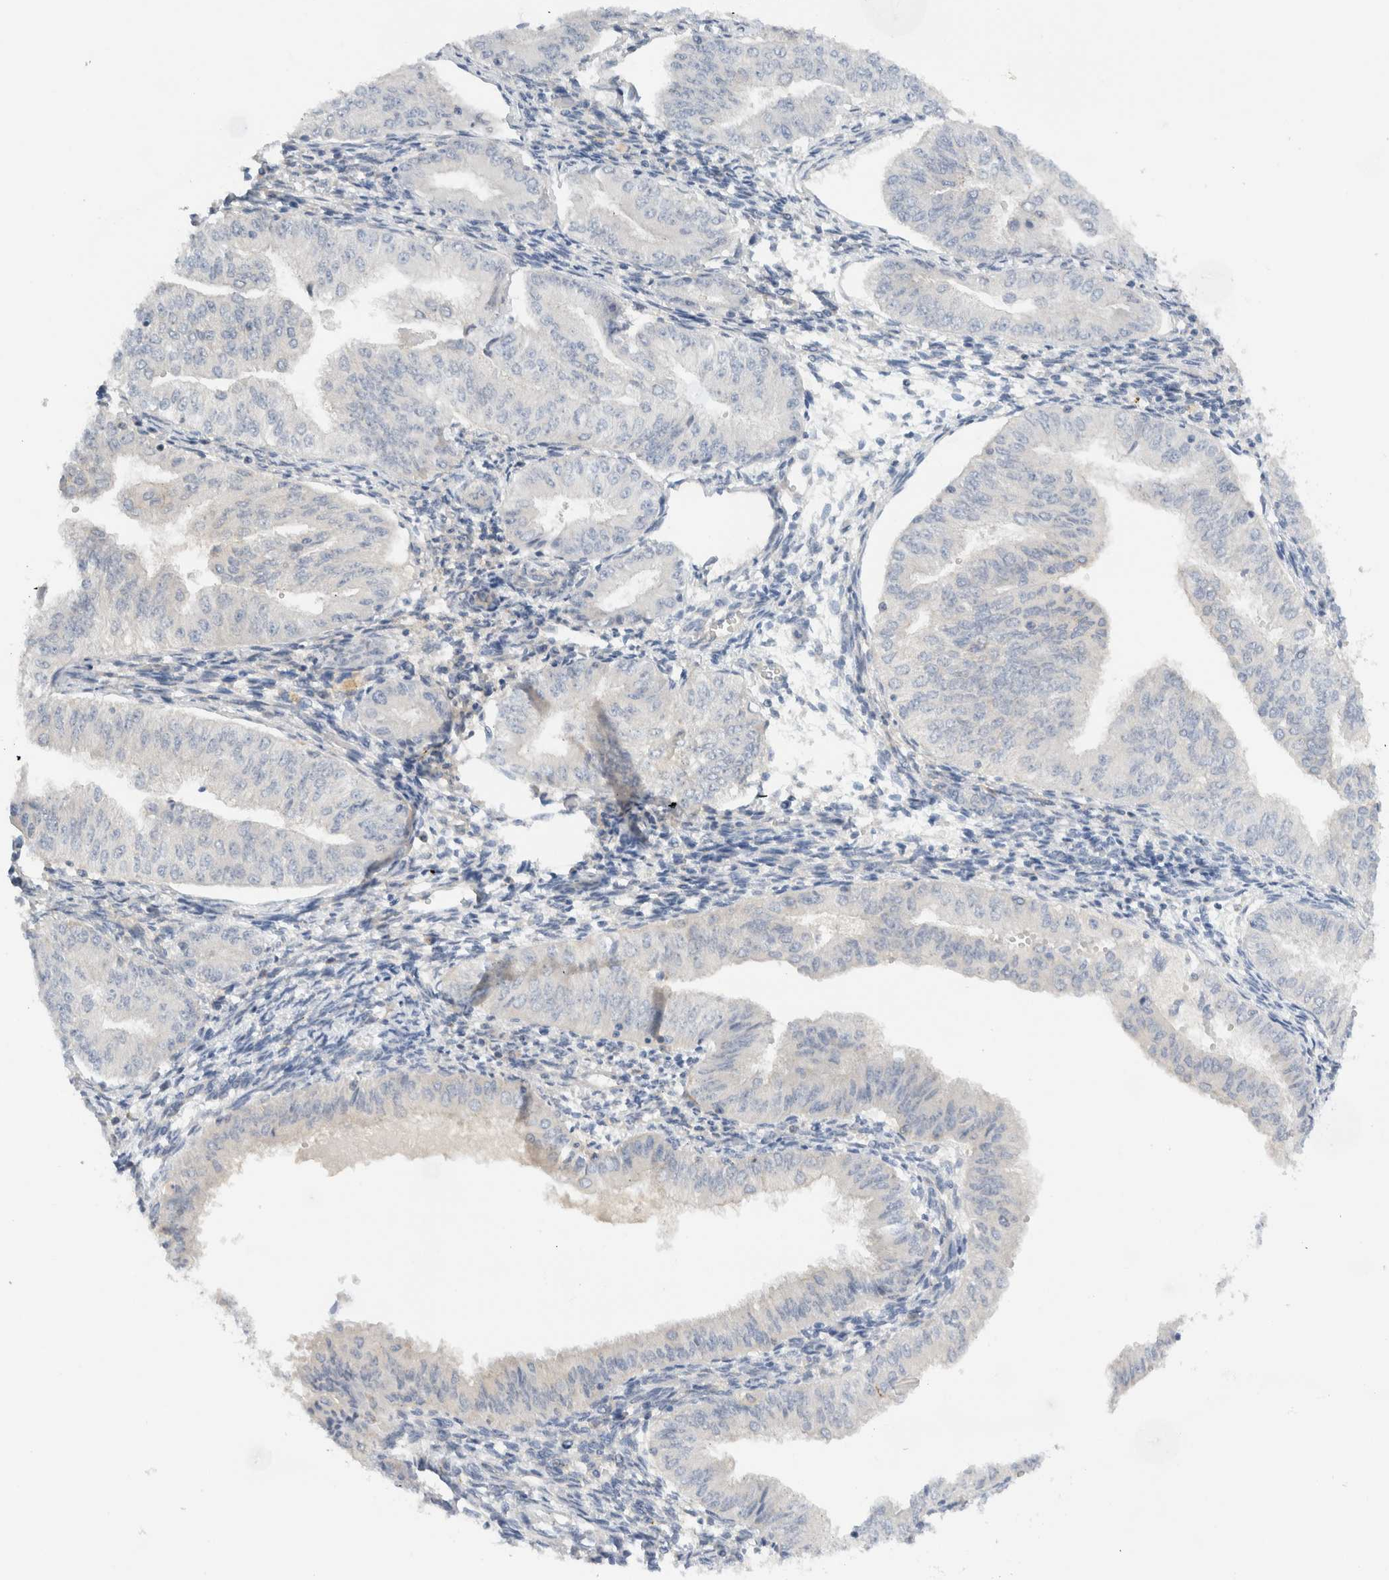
{"staining": {"intensity": "negative", "quantity": "none", "location": "none"}, "tissue": "endometrial cancer", "cell_type": "Tumor cells", "image_type": "cancer", "snomed": [{"axis": "morphology", "description": "Normal tissue, NOS"}, {"axis": "morphology", "description": "Adenocarcinoma, NOS"}, {"axis": "topography", "description": "Endometrium"}], "caption": "The photomicrograph exhibits no staining of tumor cells in endometrial cancer (adenocarcinoma).", "gene": "SDR16C5", "patient": {"sex": "female", "age": 53}}